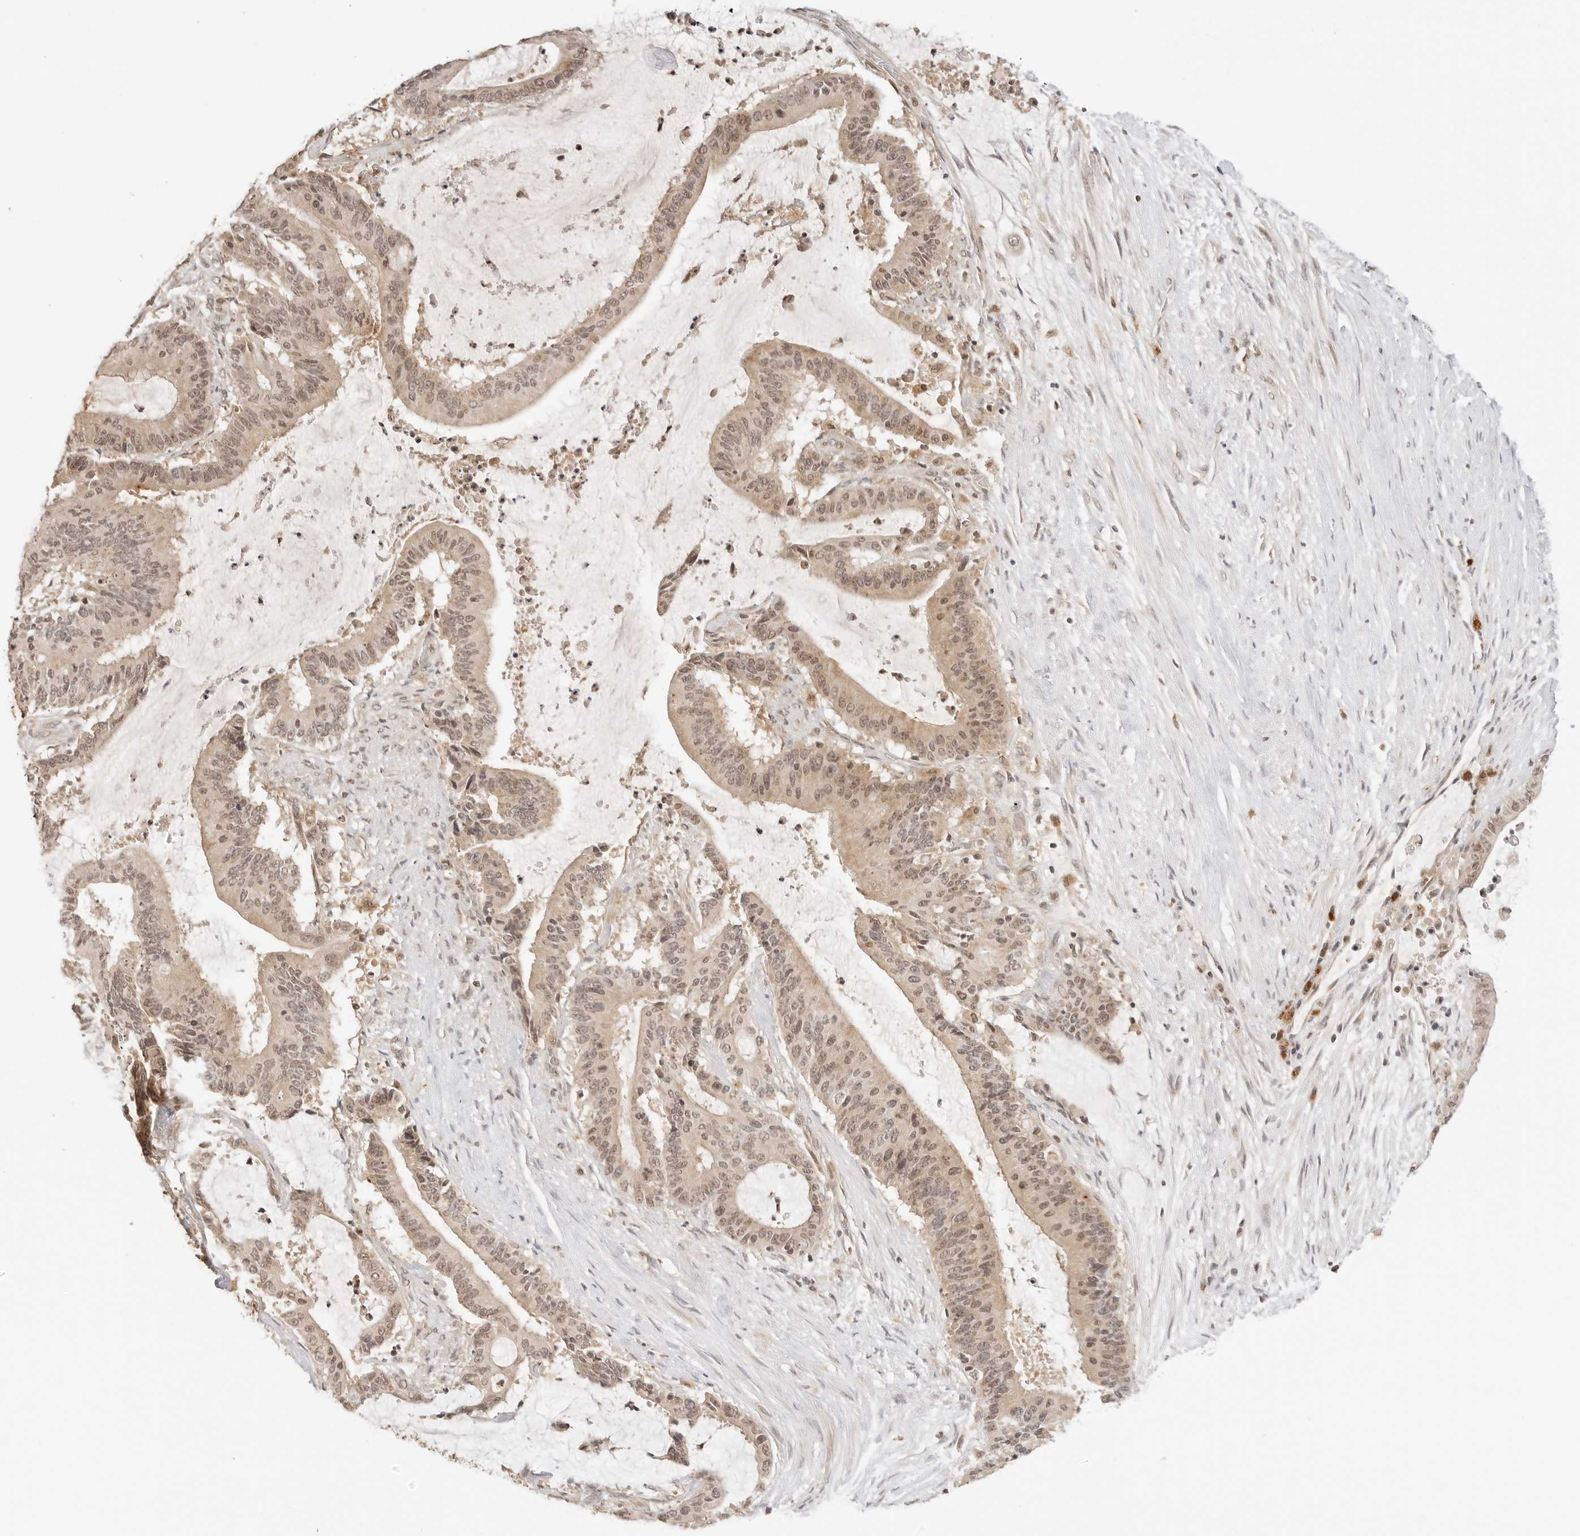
{"staining": {"intensity": "moderate", "quantity": ">75%", "location": "cytoplasmic/membranous,nuclear"}, "tissue": "liver cancer", "cell_type": "Tumor cells", "image_type": "cancer", "snomed": [{"axis": "morphology", "description": "Normal tissue, NOS"}, {"axis": "morphology", "description": "Cholangiocarcinoma"}, {"axis": "topography", "description": "Liver"}, {"axis": "topography", "description": "Peripheral nerve tissue"}], "caption": "Immunohistochemistry (IHC) staining of liver cholangiocarcinoma, which reveals medium levels of moderate cytoplasmic/membranous and nuclear positivity in about >75% of tumor cells indicating moderate cytoplasmic/membranous and nuclear protein staining. The staining was performed using DAB (3,3'-diaminobenzidine) (brown) for protein detection and nuclei were counterstained in hematoxylin (blue).", "gene": "GPR34", "patient": {"sex": "female", "age": 73}}